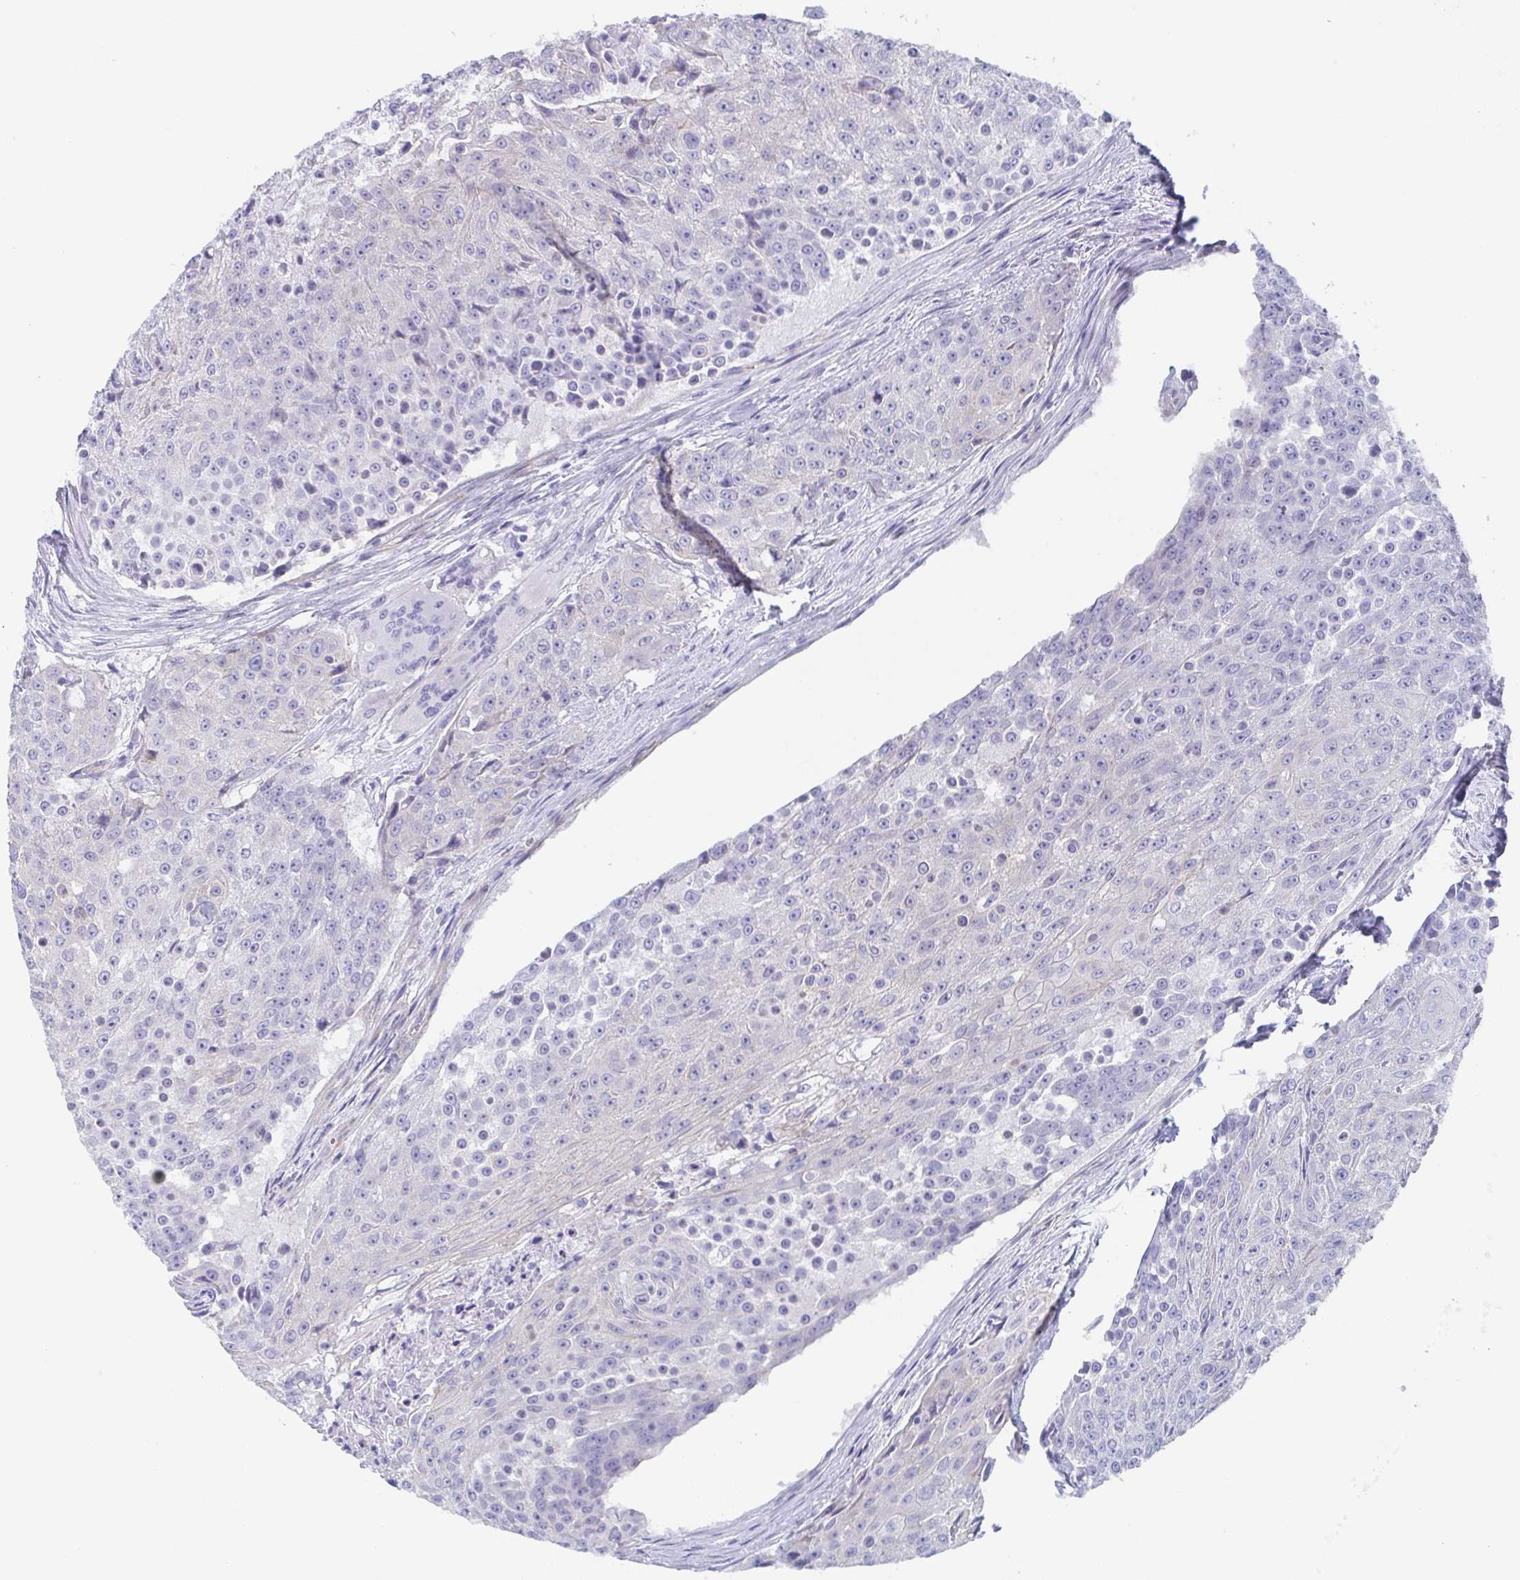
{"staining": {"intensity": "negative", "quantity": "none", "location": "none"}, "tissue": "urothelial cancer", "cell_type": "Tumor cells", "image_type": "cancer", "snomed": [{"axis": "morphology", "description": "Urothelial carcinoma, High grade"}, {"axis": "topography", "description": "Urinary bladder"}], "caption": "Tumor cells show no significant protein expression in urothelial cancer.", "gene": "DYNC1I1", "patient": {"sex": "female", "age": 63}}